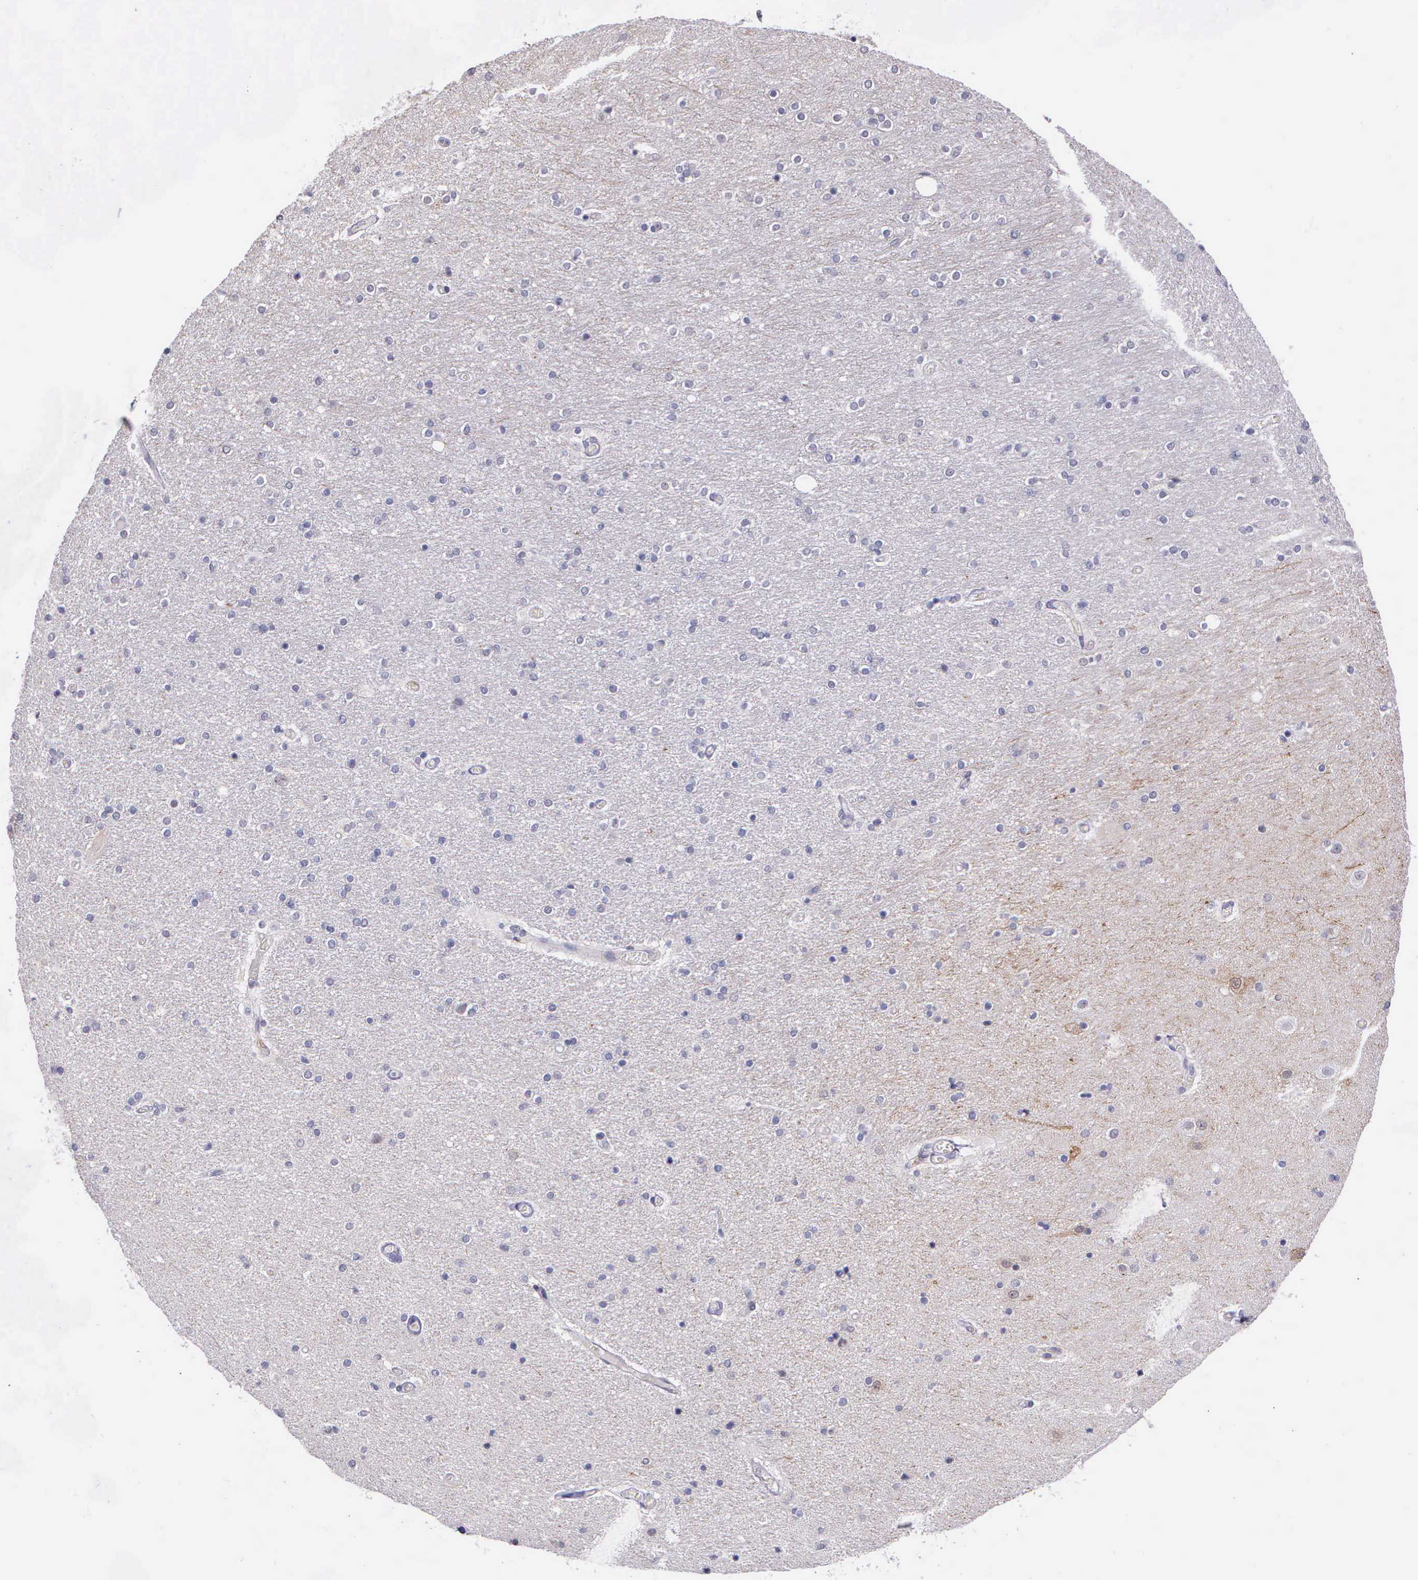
{"staining": {"intensity": "weak", "quantity": ">75%", "location": "cytoplasmic/membranous"}, "tissue": "hippocampus", "cell_type": "Glial cells", "image_type": "normal", "snomed": [{"axis": "morphology", "description": "Normal tissue, NOS"}, {"axis": "topography", "description": "Hippocampus"}], "caption": "Protein staining by IHC exhibits weak cytoplasmic/membranous staining in approximately >75% of glial cells in normal hippocampus. (Brightfield microscopy of DAB IHC at high magnification).", "gene": "AHNAK2", "patient": {"sex": "female", "age": 54}}